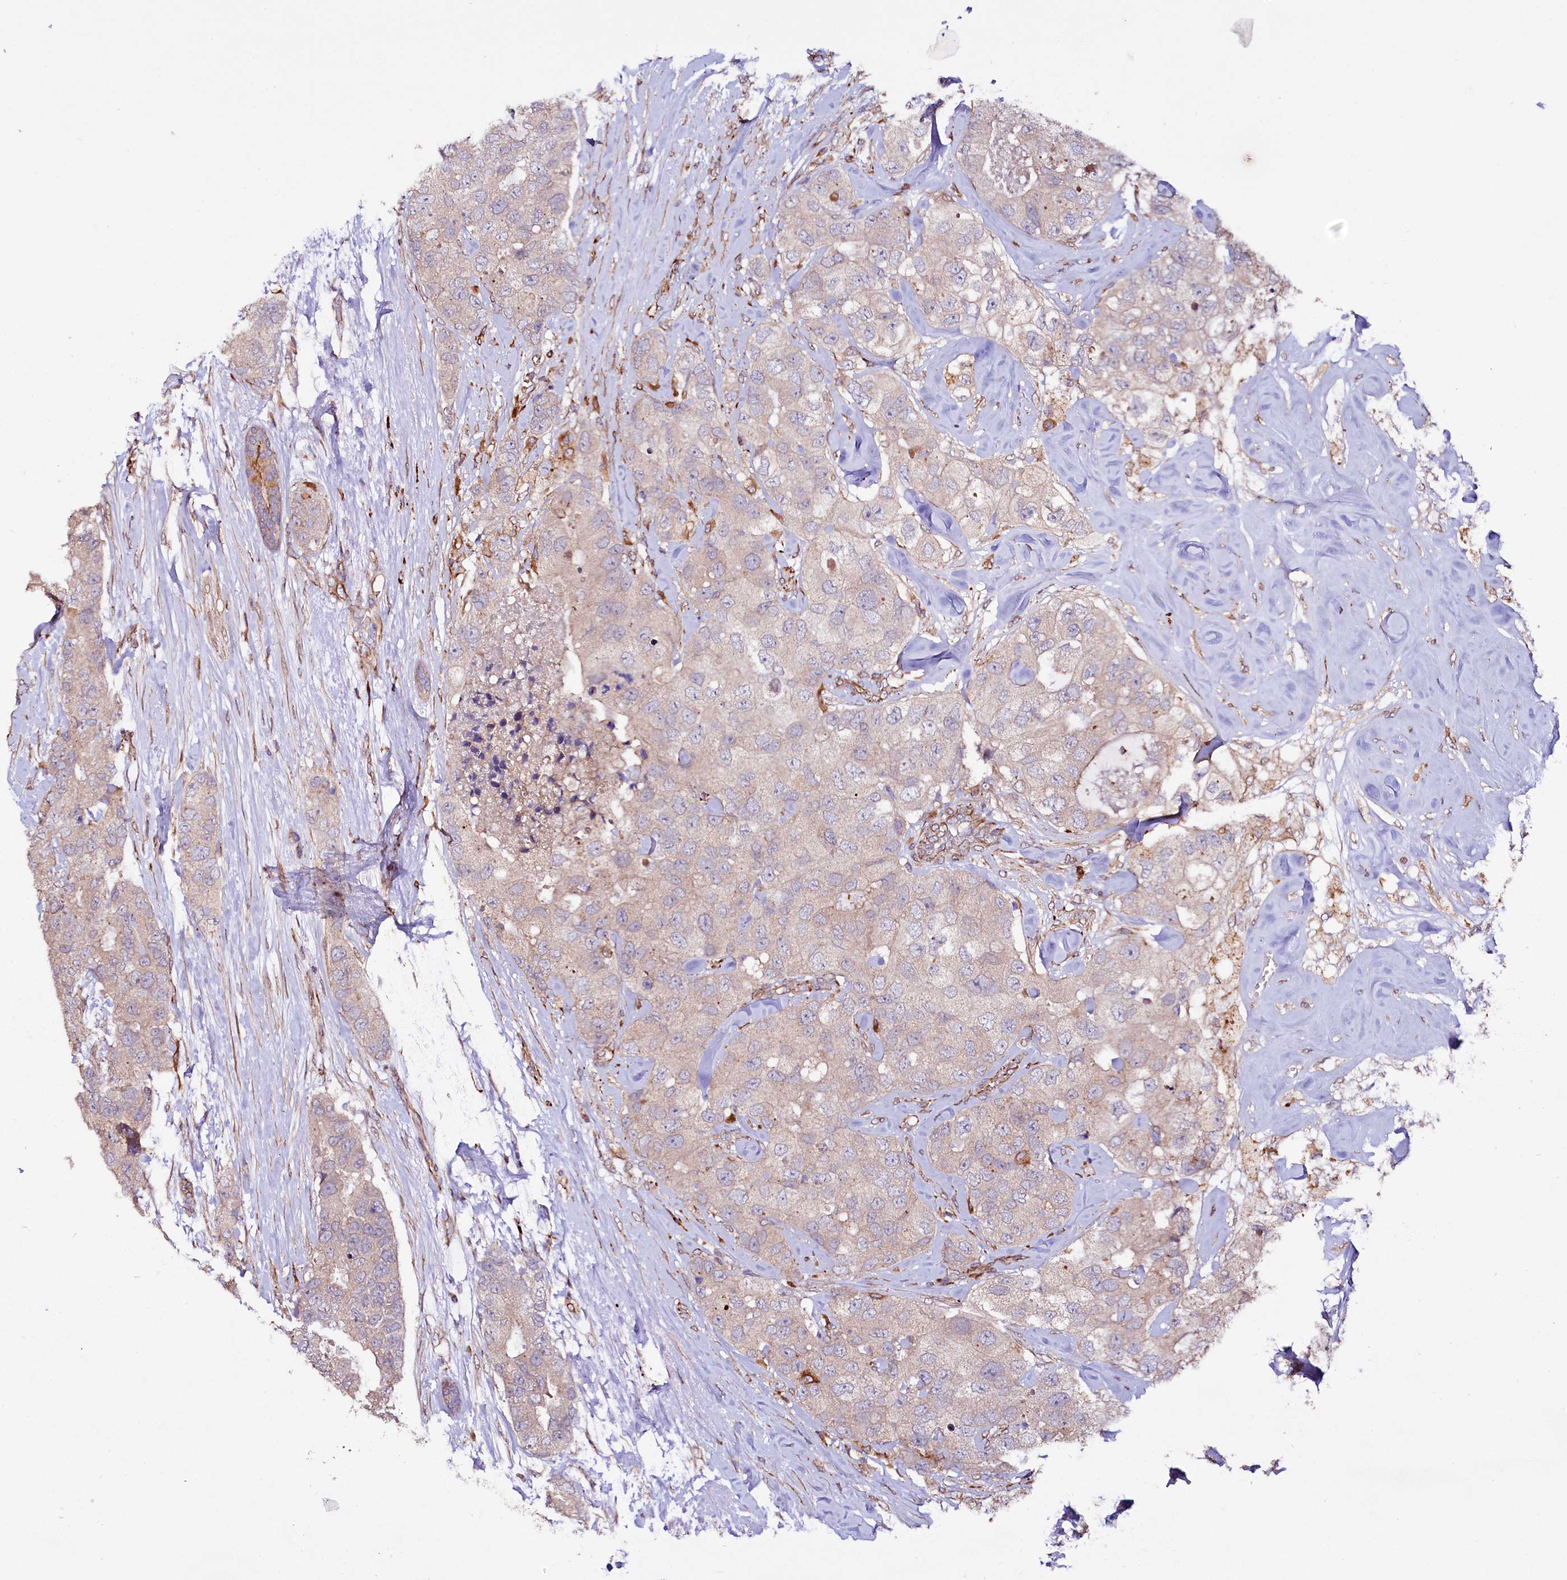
{"staining": {"intensity": "weak", "quantity": ">75%", "location": "cytoplasmic/membranous"}, "tissue": "breast cancer", "cell_type": "Tumor cells", "image_type": "cancer", "snomed": [{"axis": "morphology", "description": "Duct carcinoma"}, {"axis": "topography", "description": "Breast"}], "caption": "Breast infiltrating ductal carcinoma tissue displays weak cytoplasmic/membranous staining in about >75% of tumor cells, visualized by immunohistochemistry. (IHC, brightfield microscopy, high magnification).", "gene": "TTC12", "patient": {"sex": "female", "age": 62}}